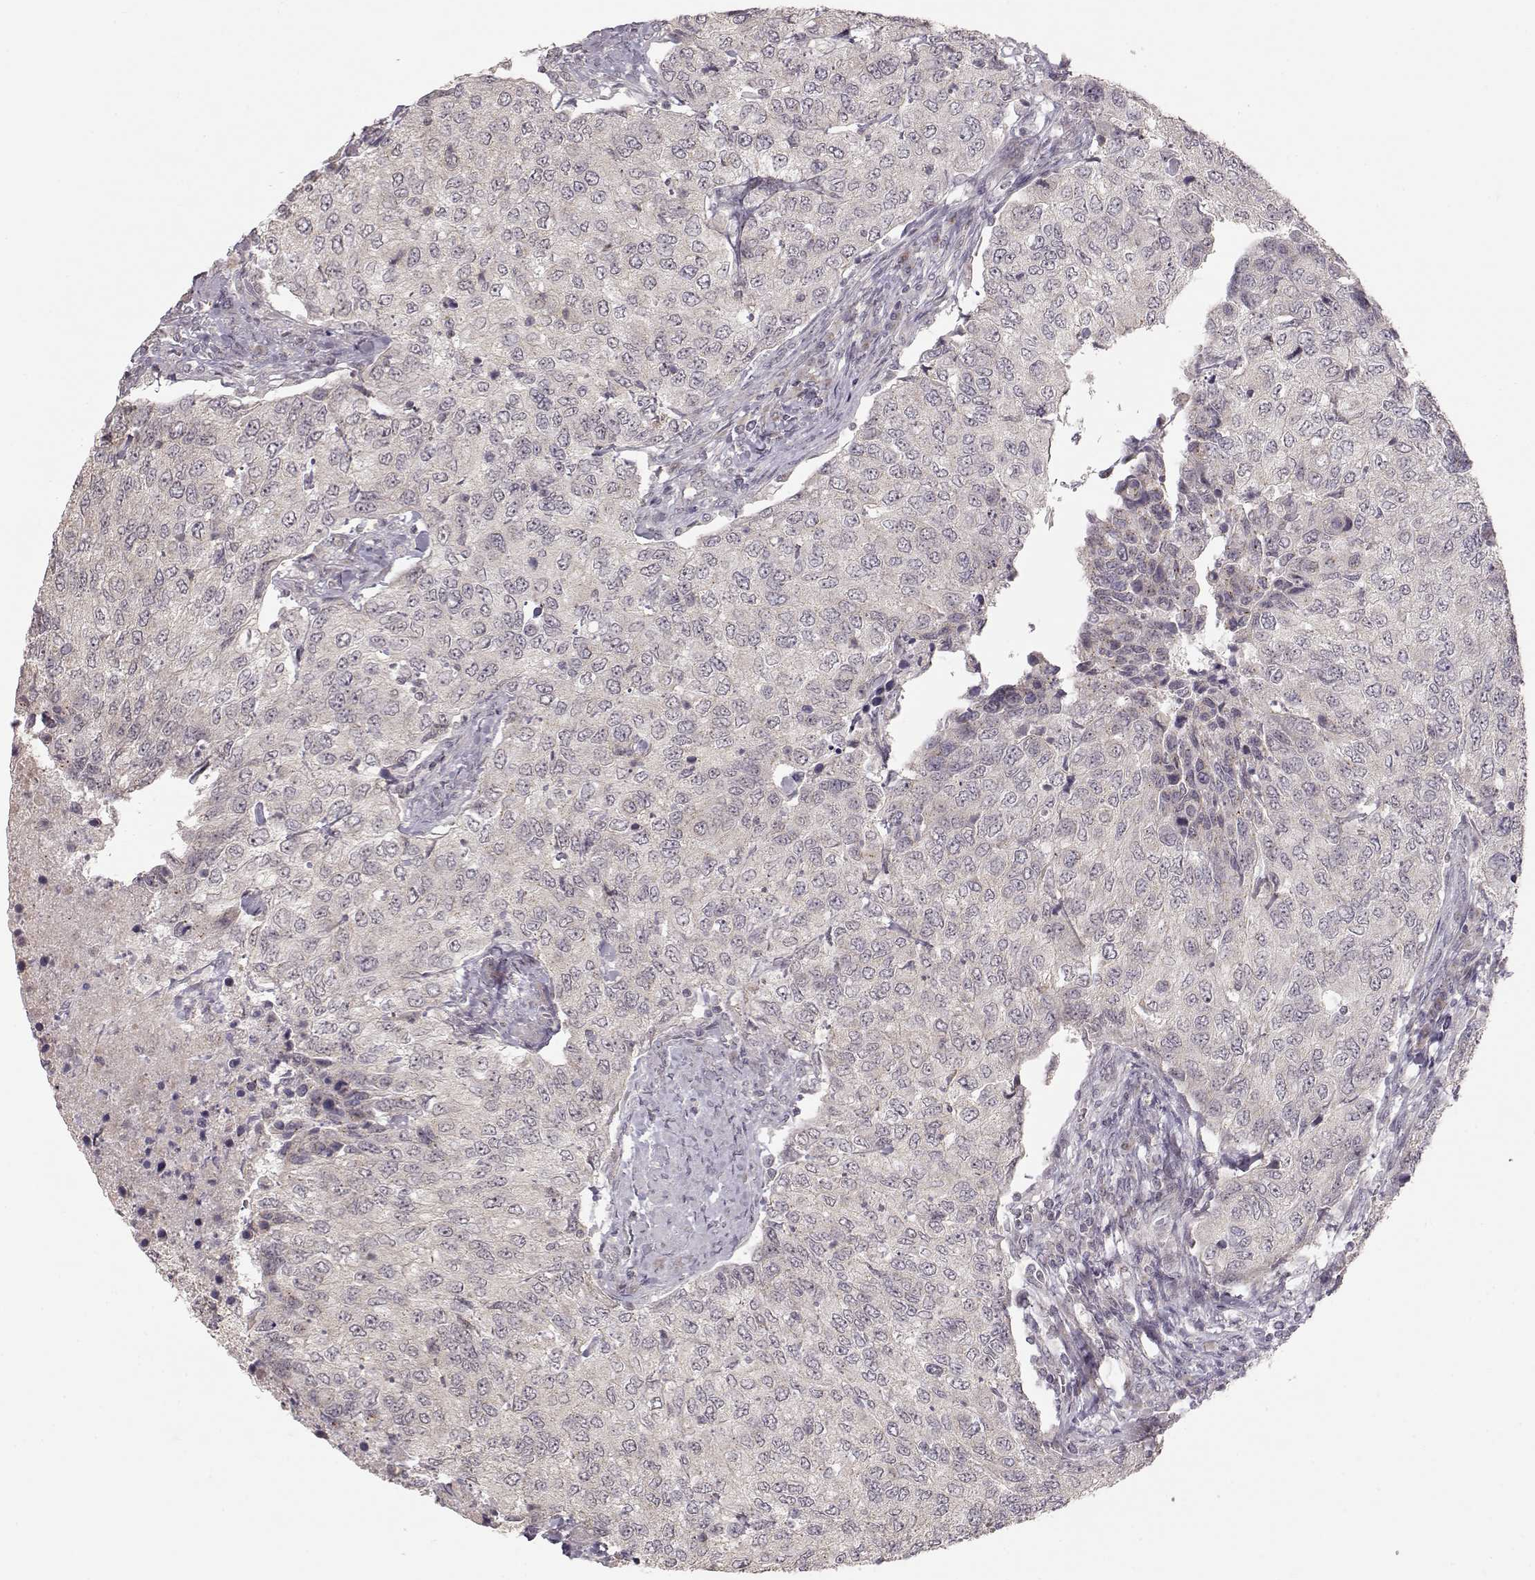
{"staining": {"intensity": "negative", "quantity": "none", "location": "none"}, "tissue": "urothelial cancer", "cell_type": "Tumor cells", "image_type": "cancer", "snomed": [{"axis": "morphology", "description": "Urothelial carcinoma, High grade"}, {"axis": "topography", "description": "Urinary bladder"}], "caption": "Protein analysis of urothelial cancer reveals no significant positivity in tumor cells.", "gene": "PNMT", "patient": {"sex": "female", "age": 78}}